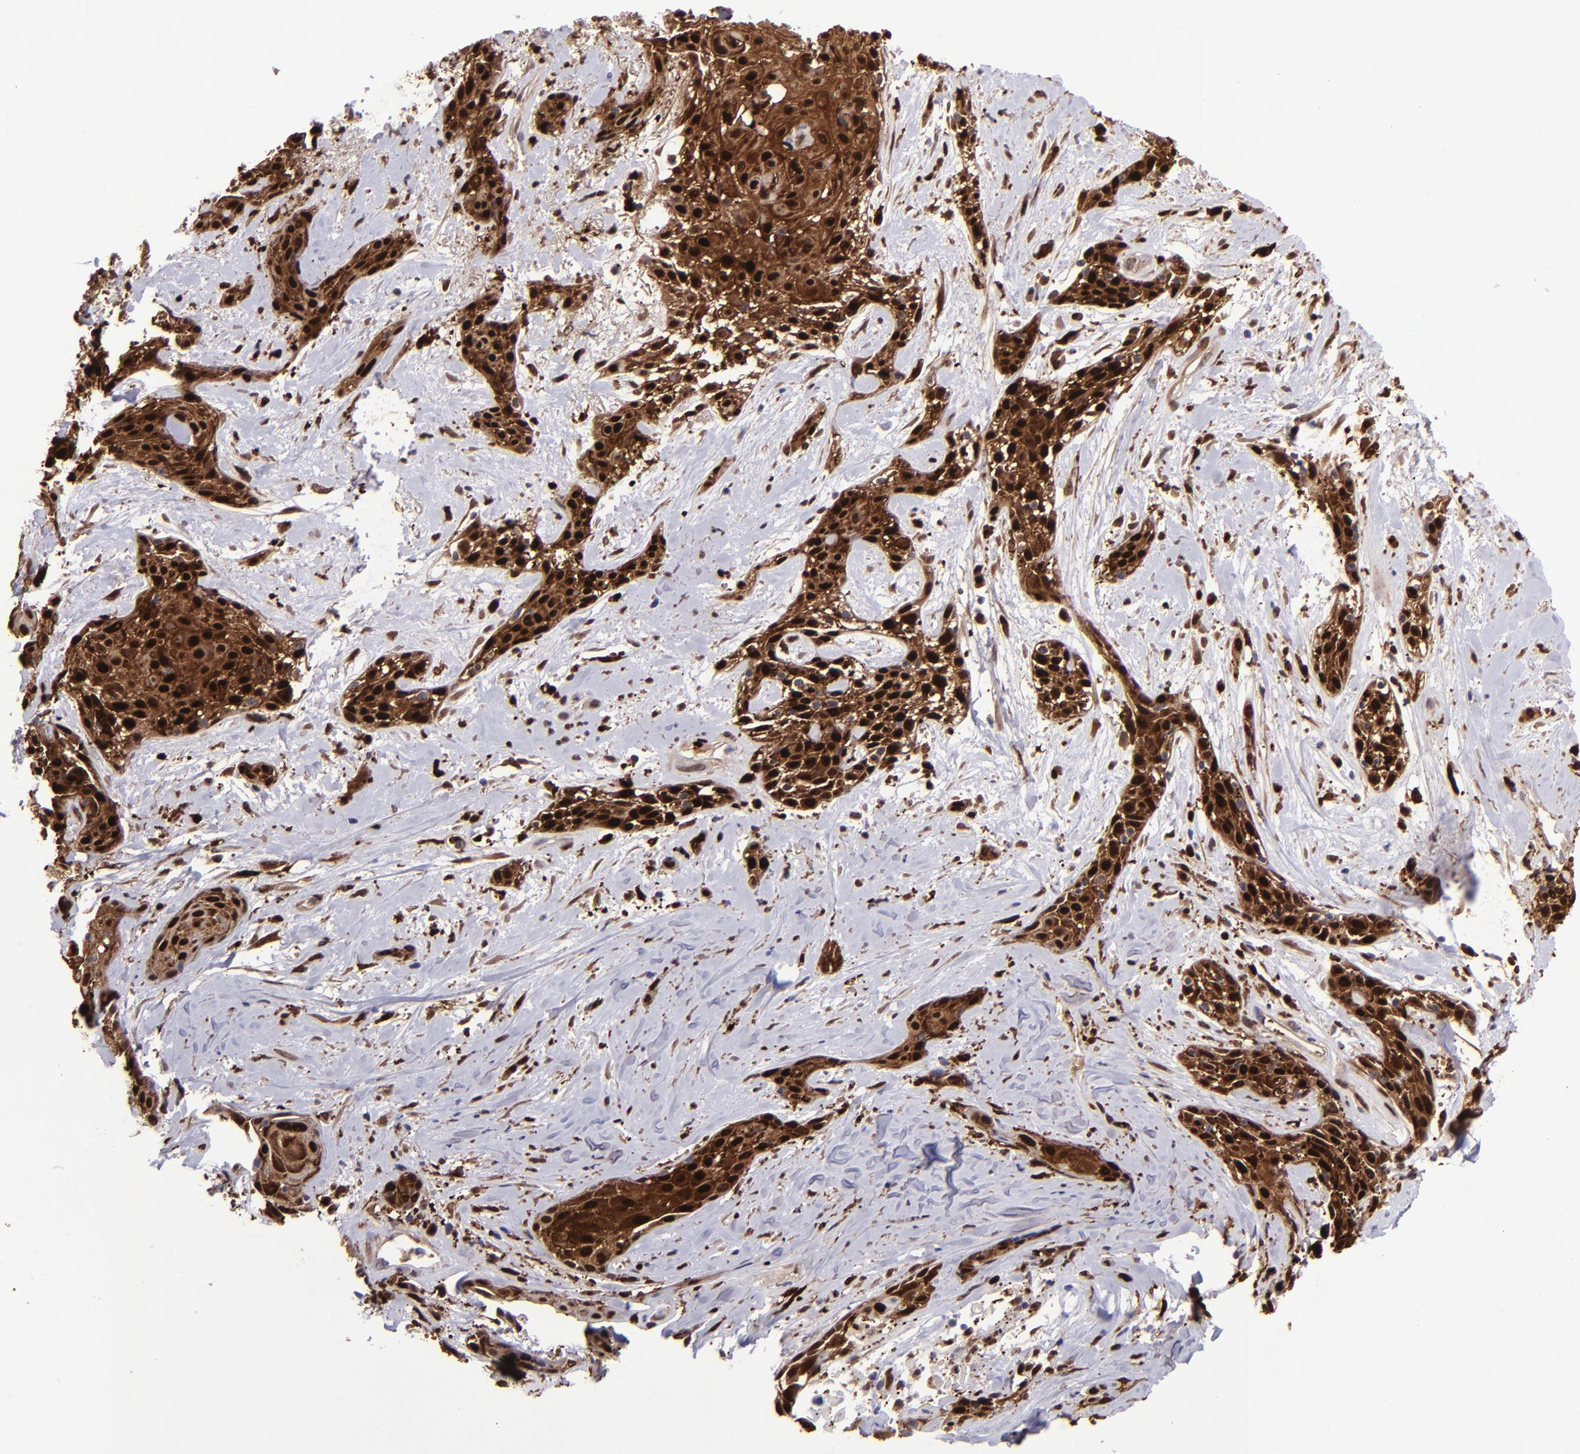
{"staining": {"intensity": "strong", "quantity": ">75%", "location": "cytoplasmic/membranous,nuclear"}, "tissue": "skin cancer", "cell_type": "Tumor cells", "image_type": "cancer", "snomed": [{"axis": "morphology", "description": "Squamous cell carcinoma, NOS"}, {"axis": "topography", "description": "Skin"}, {"axis": "topography", "description": "Anal"}], "caption": "A brown stain labels strong cytoplasmic/membranous and nuclear positivity of a protein in squamous cell carcinoma (skin) tumor cells.", "gene": "TYMP", "patient": {"sex": "male", "age": 64}}